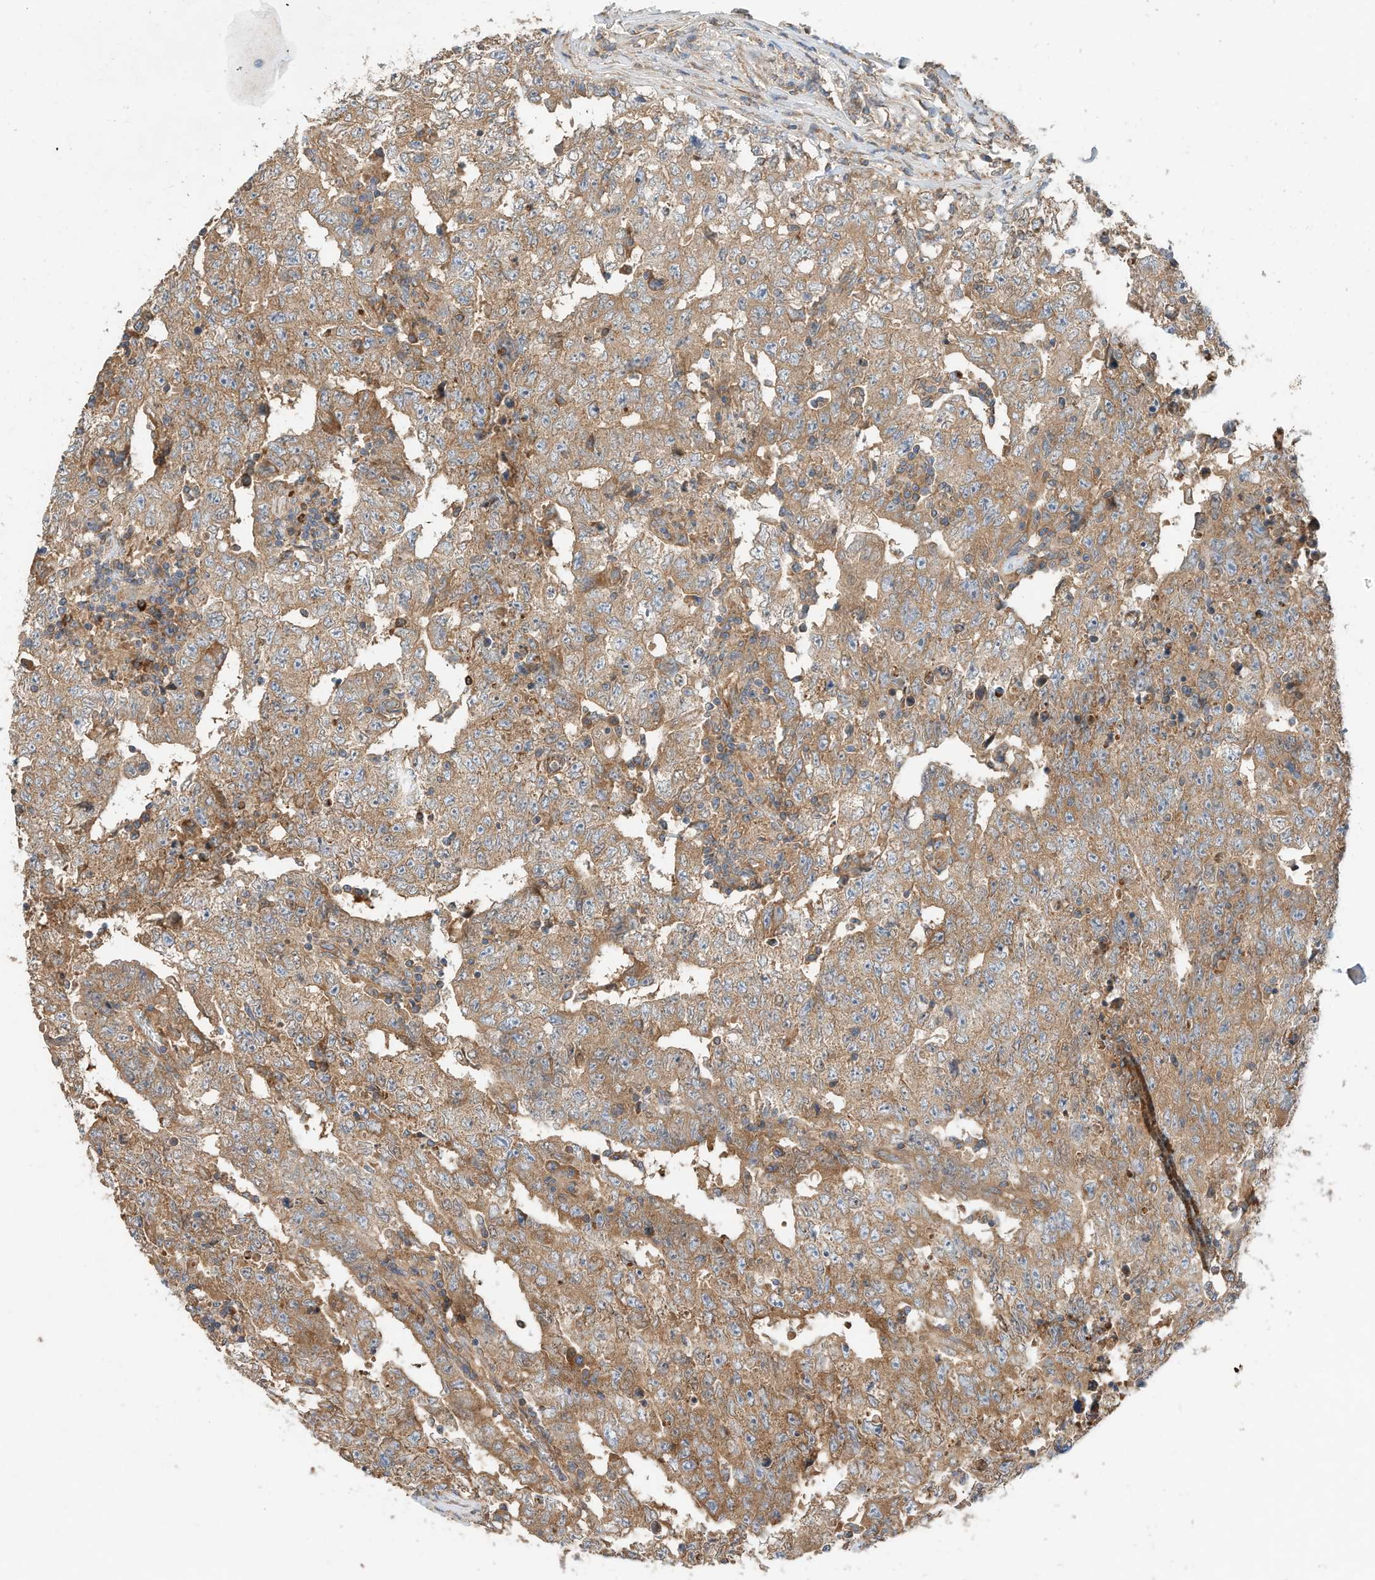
{"staining": {"intensity": "moderate", "quantity": ">75%", "location": "cytoplasmic/membranous"}, "tissue": "testis cancer", "cell_type": "Tumor cells", "image_type": "cancer", "snomed": [{"axis": "morphology", "description": "Carcinoma, Embryonal, NOS"}, {"axis": "topography", "description": "Testis"}], "caption": "Testis cancer stained with immunohistochemistry (IHC) demonstrates moderate cytoplasmic/membranous staining in approximately >75% of tumor cells.", "gene": "CPAMD8", "patient": {"sex": "male", "age": 26}}